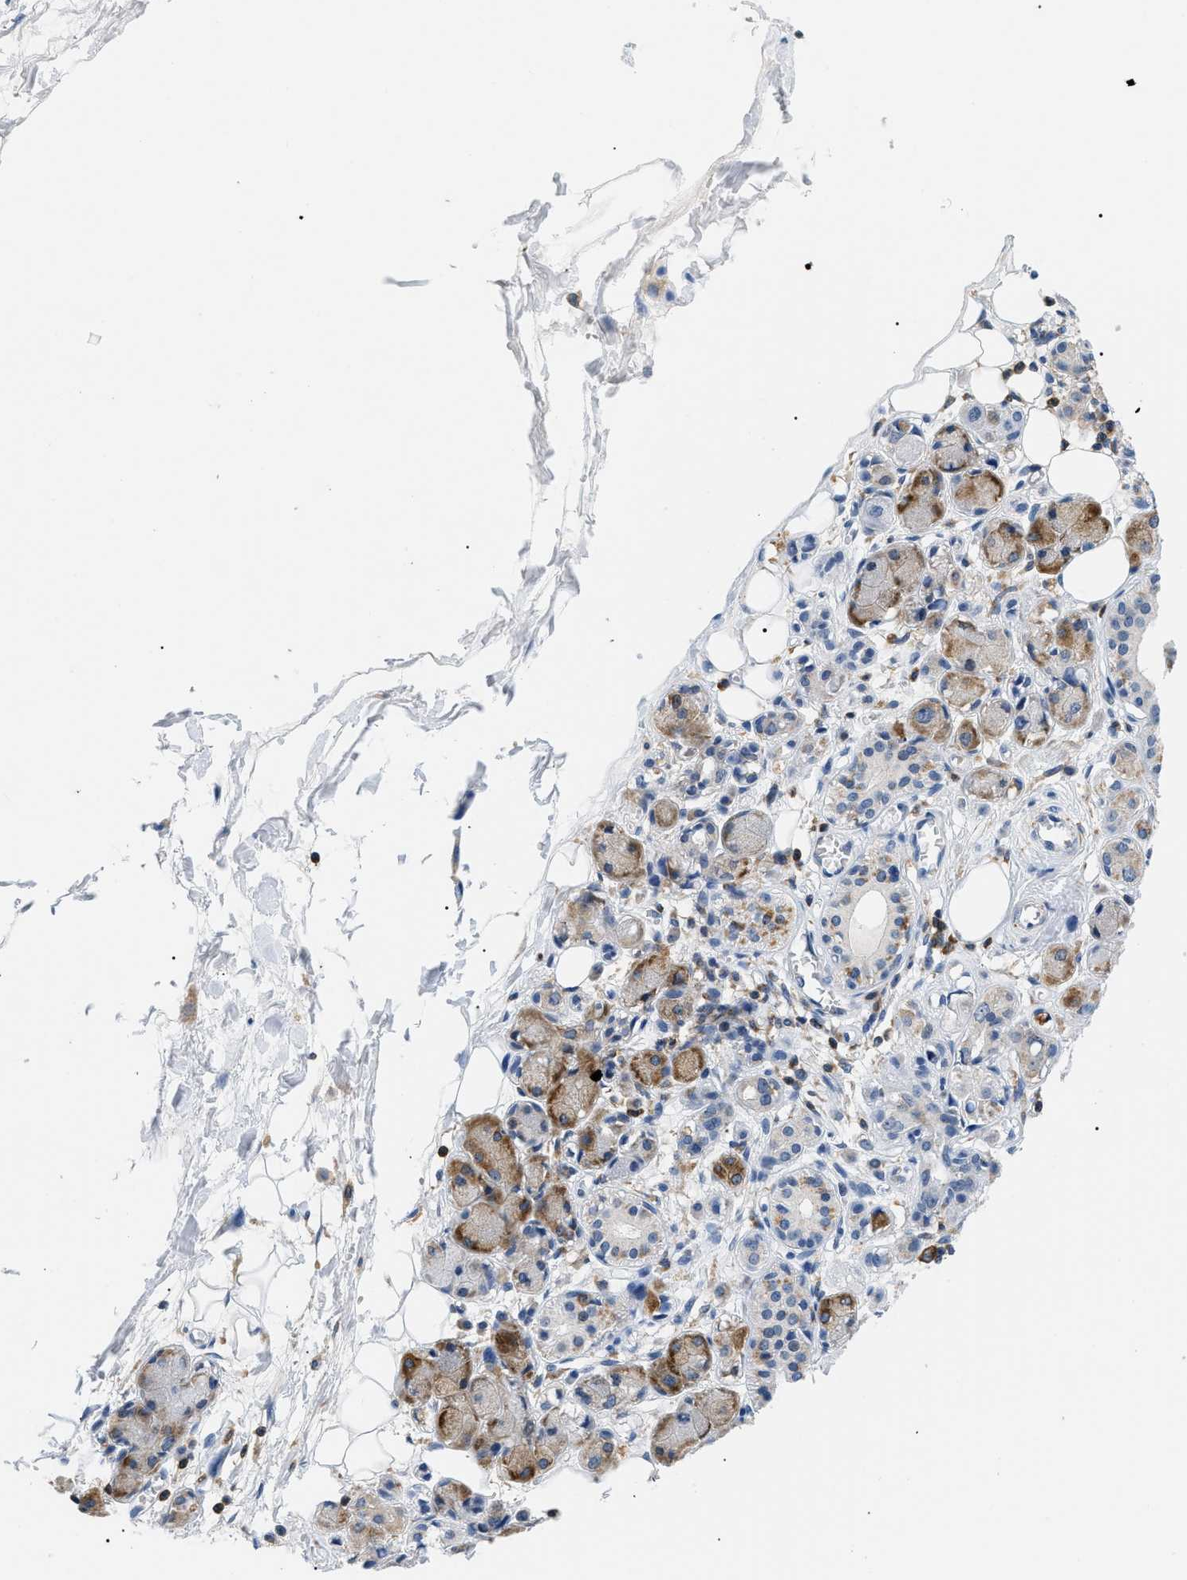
{"staining": {"intensity": "negative", "quantity": "none", "location": "none"}, "tissue": "adipose tissue", "cell_type": "Adipocytes", "image_type": "normal", "snomed": [{"axis": "morphology", "description": "Normal tissue, NOS"}, {"axis": "morphology", "description": "Inflammation, NOS"}, {"axis": "topography", "description": "Vascular tissue"}, {"axis": "topography", "description": "Salivary gland"}], "caption": "Adipose tissue was stained to show a protein in brown. There is no significant staining in adipocytes. Nuclei are stained in blue.", "gene": "INPP5D", "patient": {"sex": "female", "age": 75}}